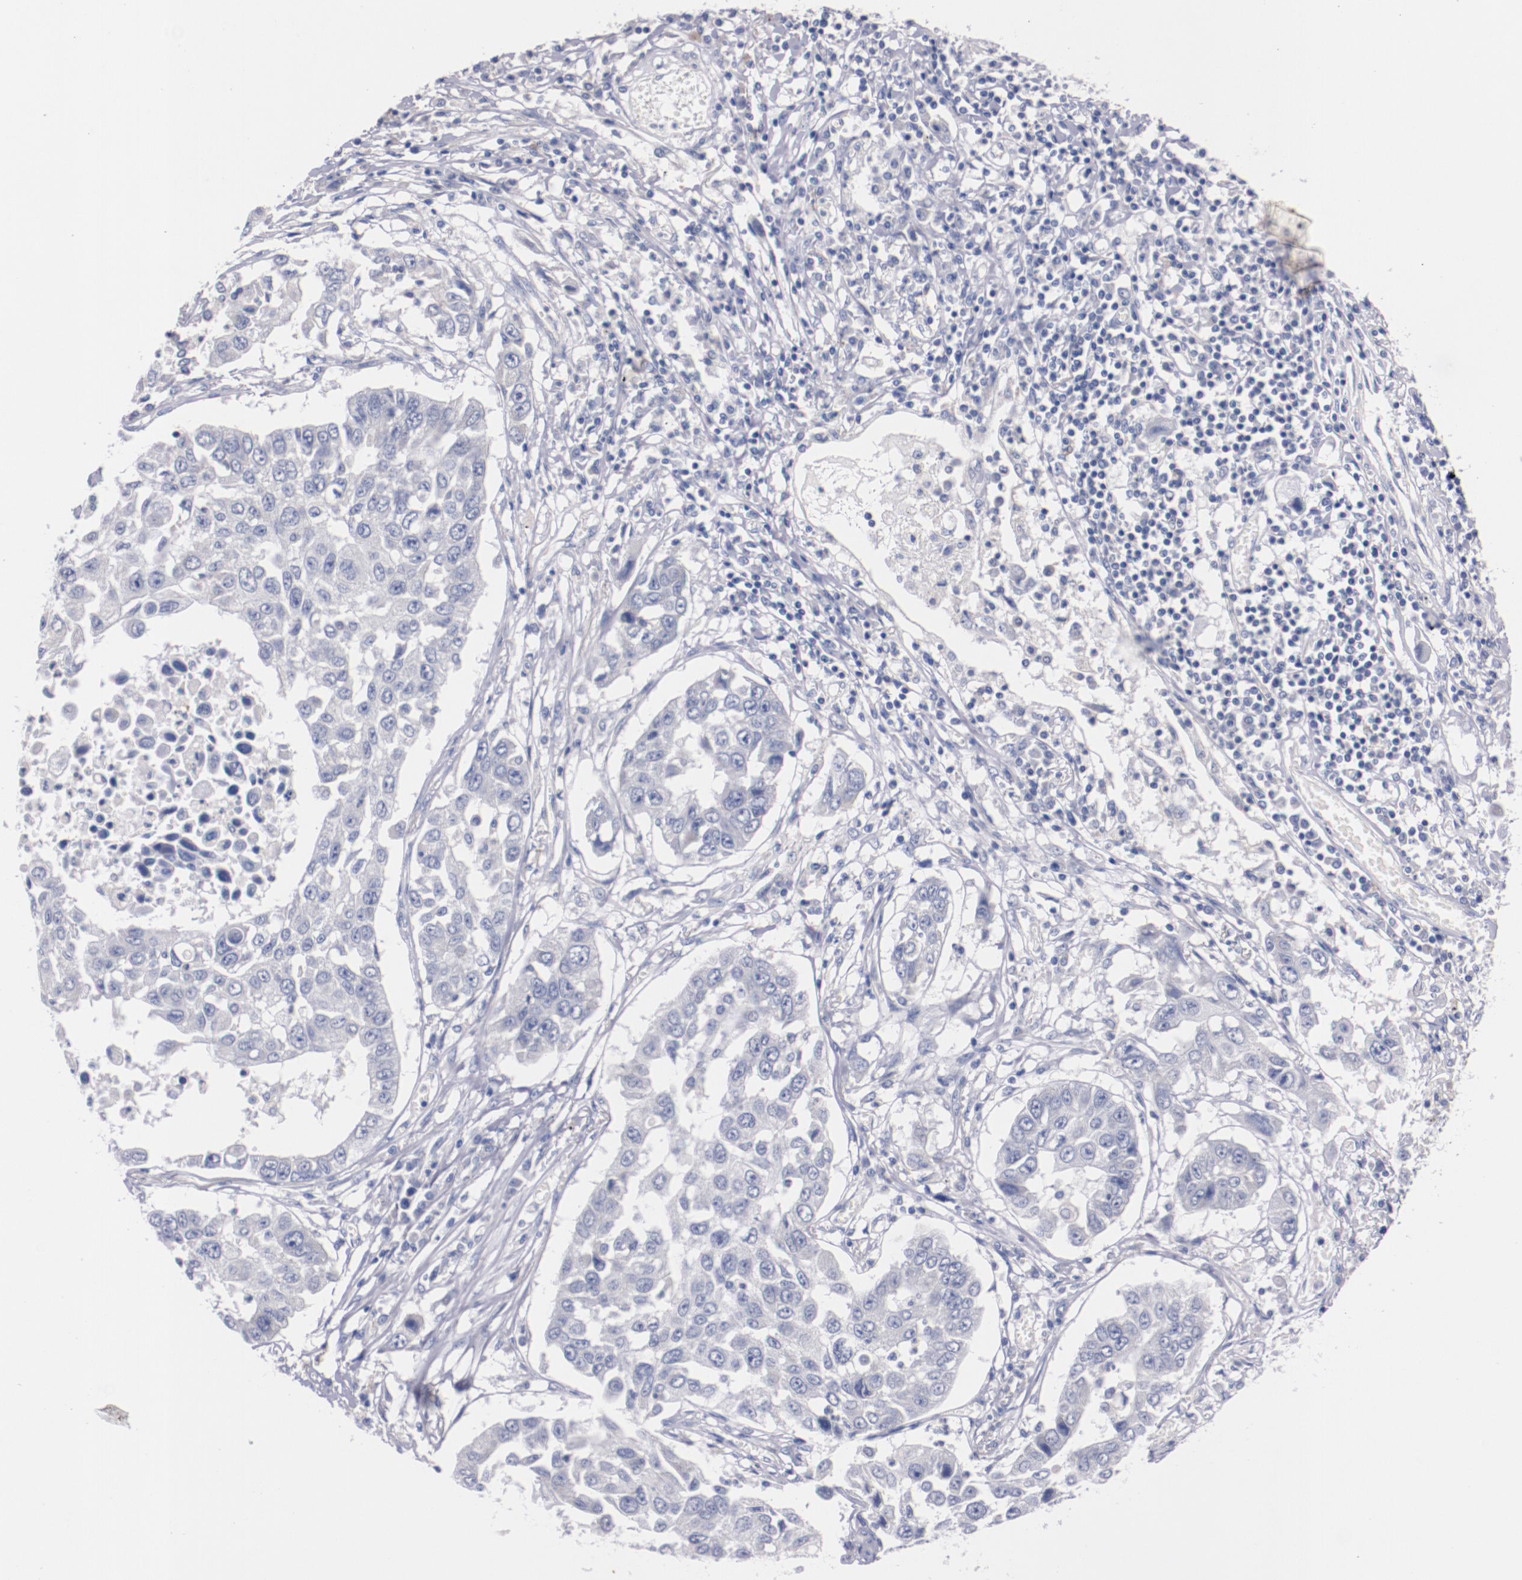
{"staining": {"intensity": "negative", "quantity": "none", "location": "none"}, "tissue": "lung cancer", "cell_type": "Tumor cells", "image_type": "cancer", "snomed": [{"axis": "morphology", "description": "Squamous cell carcinoma, NOS"}, {"axis": "topography", "description": "Lung"}], "caption": "Immunohistochemical staining of lung cancer (squamous cell carcinoma) exhibits no significant positivity in tumor cells. The staining was performed using DAB to visualize the protein expression in brown, while the nuclei were stained in blue with hematoxylin (Magnification: 20x).", "gene": "CNTNAP2", "patient": {"sex": "male", "age": 71}}